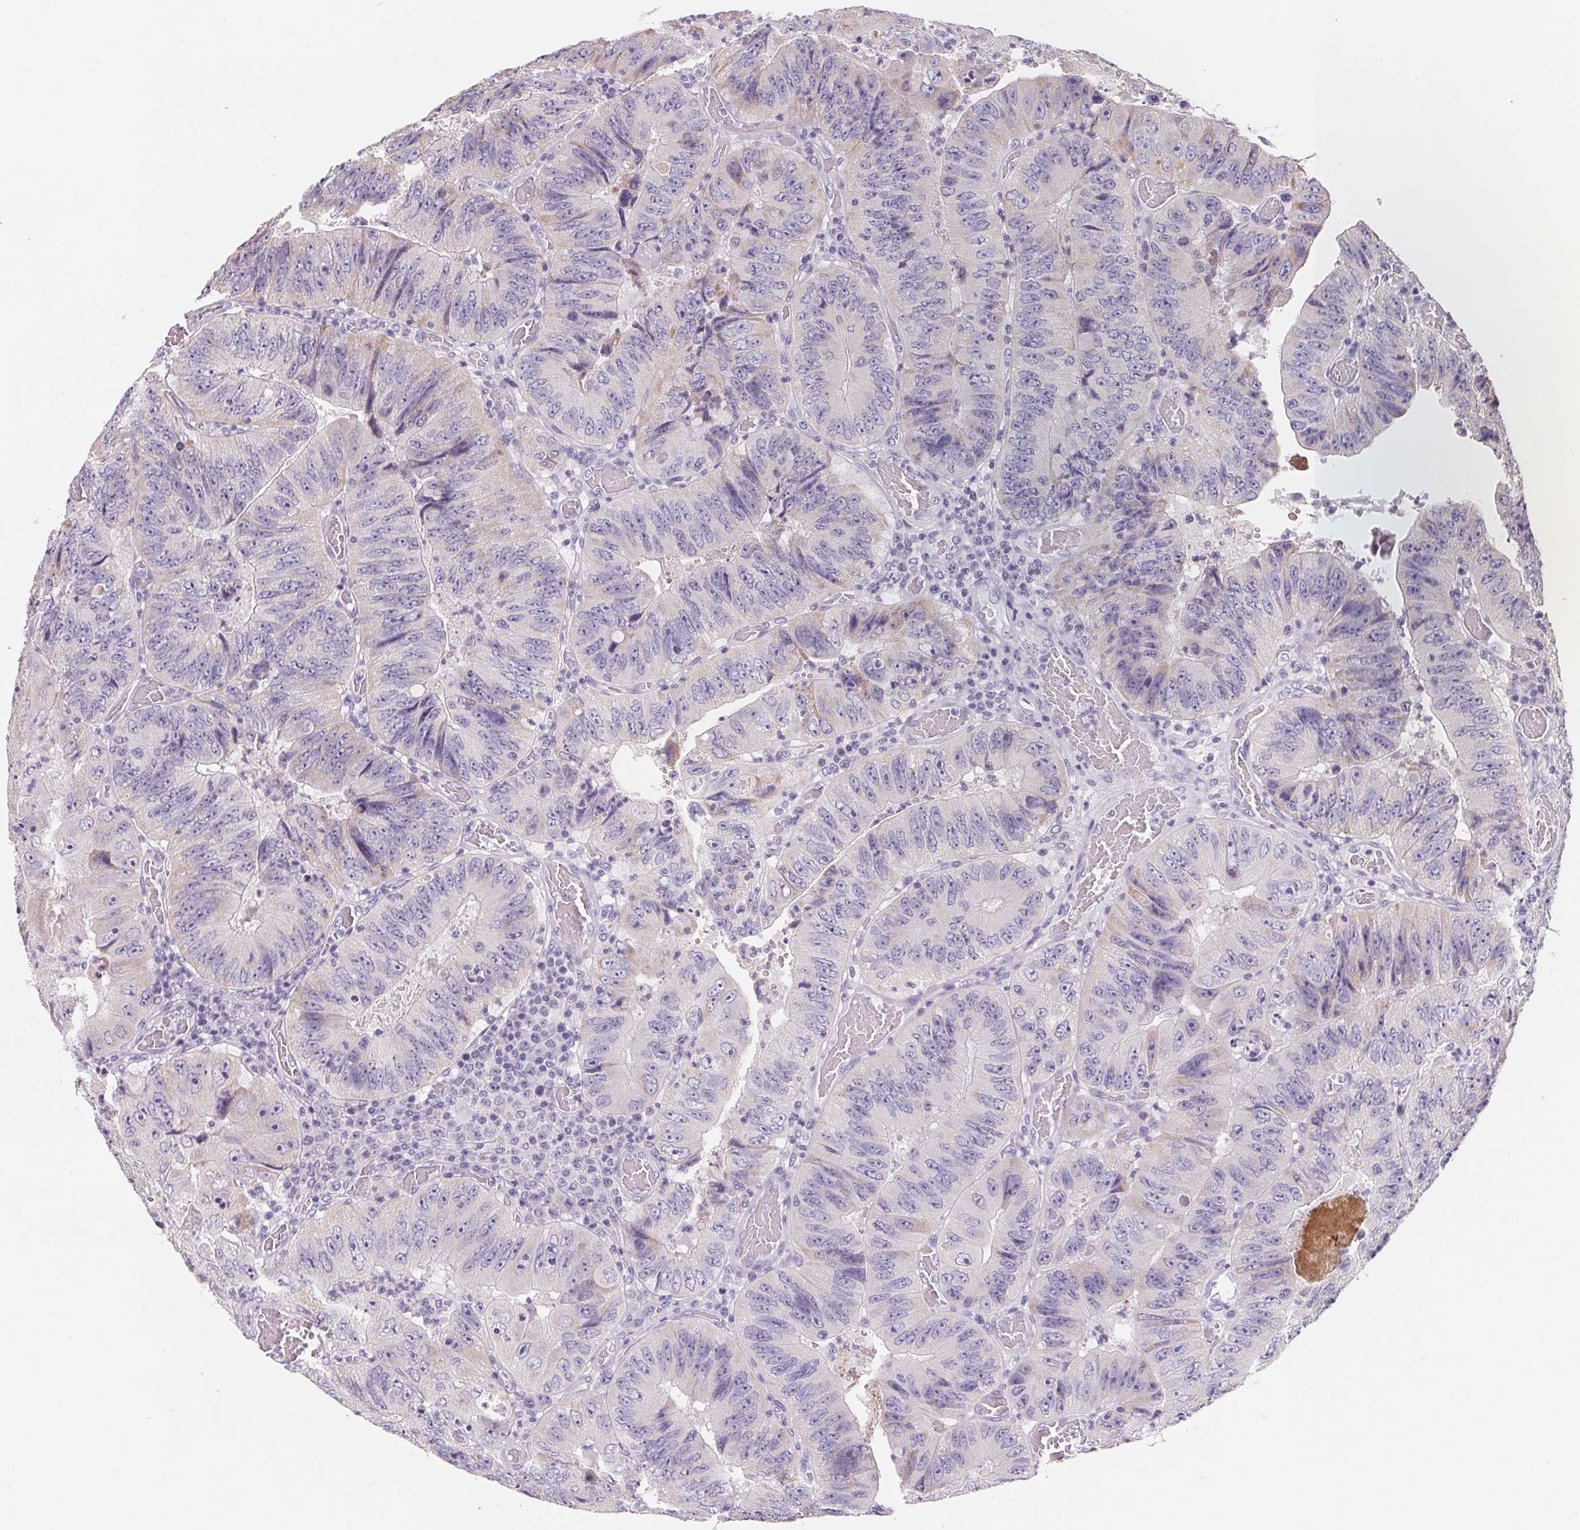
{"staining": {"intensity": "weak", "quantity": "<25%", "location": "cytoplasmic/membranous"}, "tissue": "colorectal cancer", "cell_type": "Tumor cells", "image_type": "cancer", "snomed": [{"axis": "morphology", "description": "Adenocarcinoma, NOS"}, {"axis": "topography", "description": "Colon"}], "caption": "Colorectal cancer (adenocarcinoma) was stained to show a protein in brown. There is no significant expression in tumor cells. The staining is performed using DAB brown chromogen with nuclei counter-stained in using hematoxylin.", "gene": "FDX1", "patient": {"sex": "female", "age": 84}}